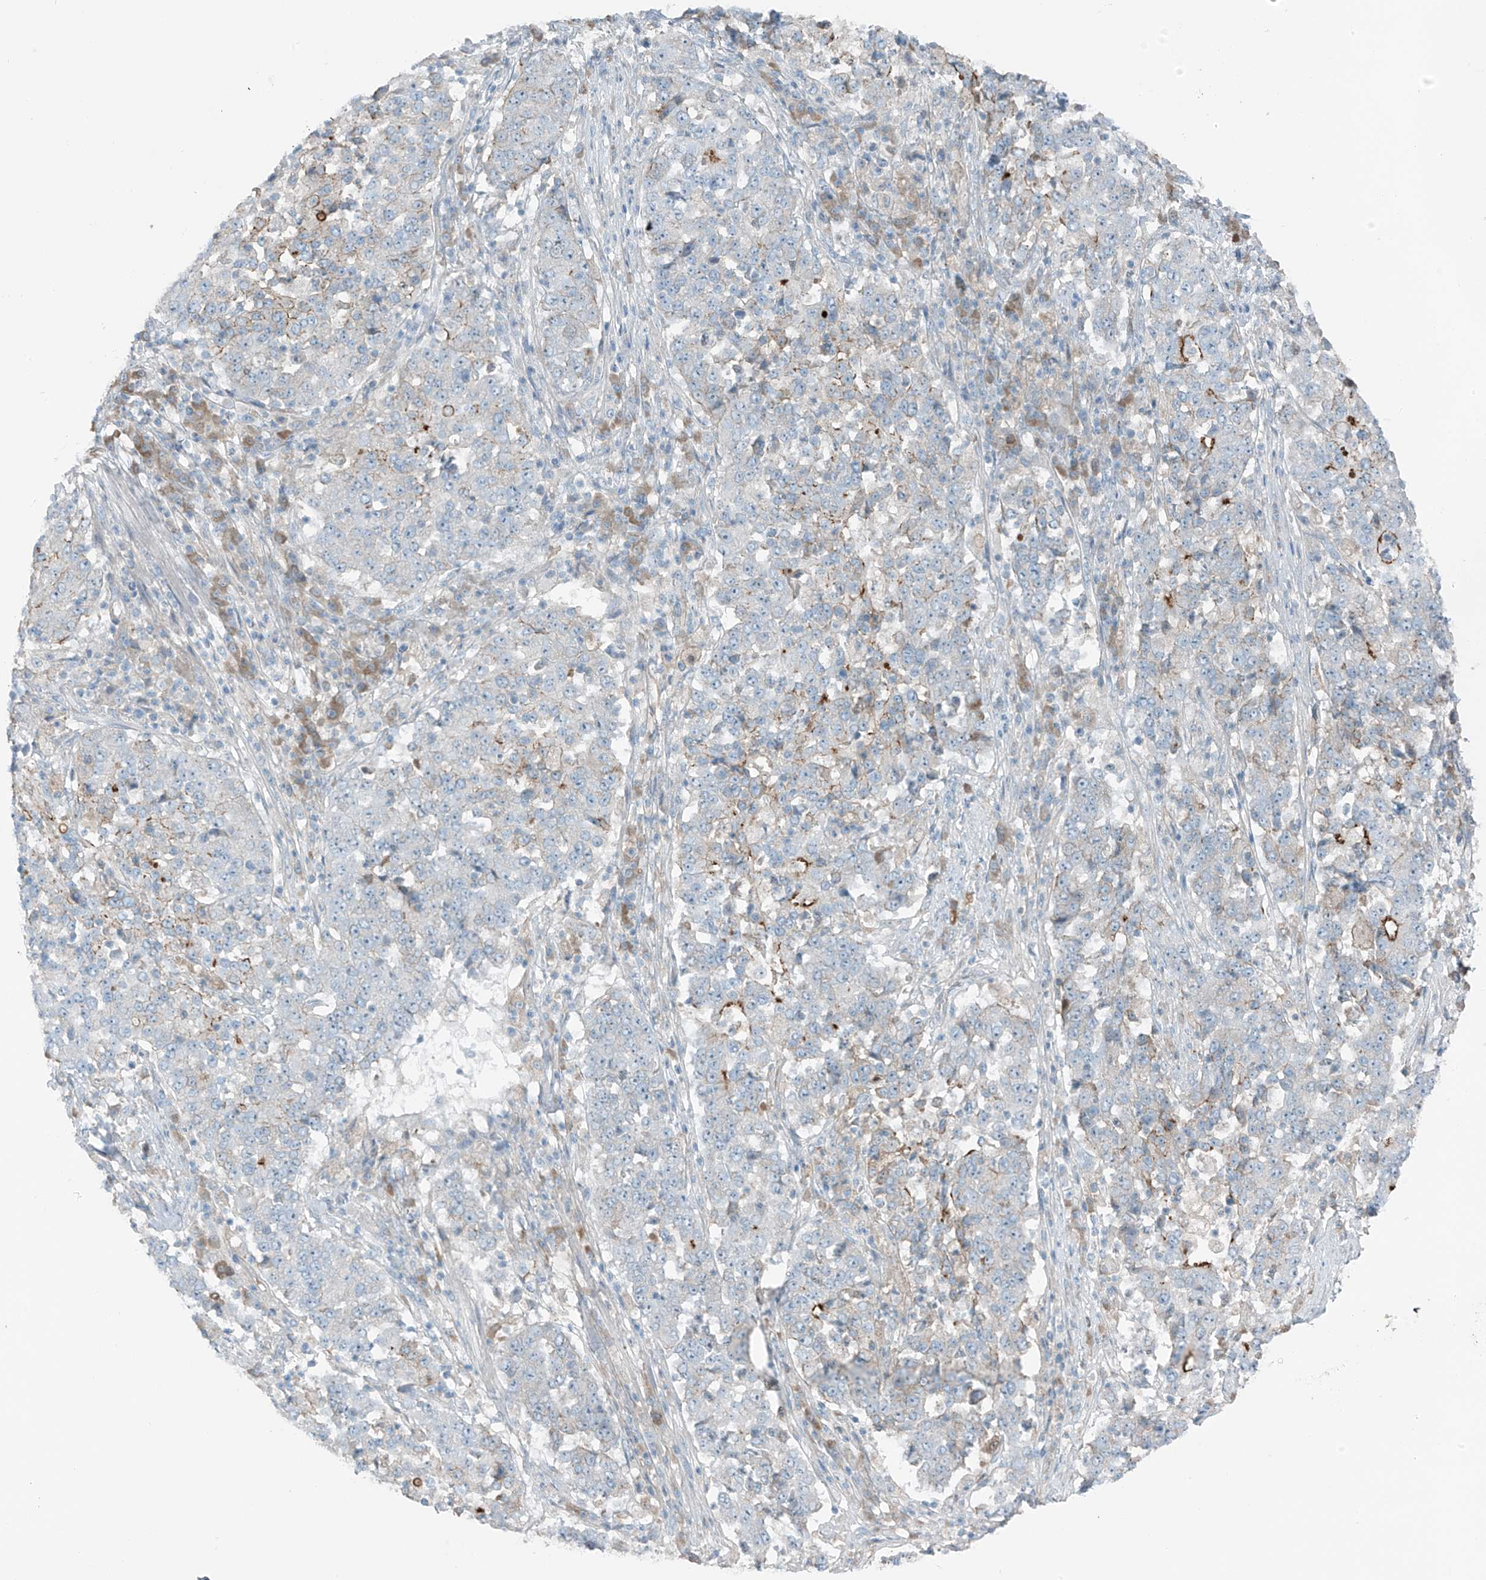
{"staining": {"intensity": "strong", "quantity": "<25%", "location": "cytoplasmic/membranous"}, "tissue": "stomach cancer", "cell_type": "Tumor cells", "image_type": "cancer", "snomed": [{"axis": "morphology", "description": "Adenocarcinoma, NOS"}, {"axis": "topography", "description": "Stomach"}], "caption": "A medium amount of strong cytoplasmic/membranous positivity is seen in about <25% of tumor cells in stomach cancer (adenocarcinoma) tissue.", "gene": "FAM131C", "patient": {"sex": "male", "age": 59}}